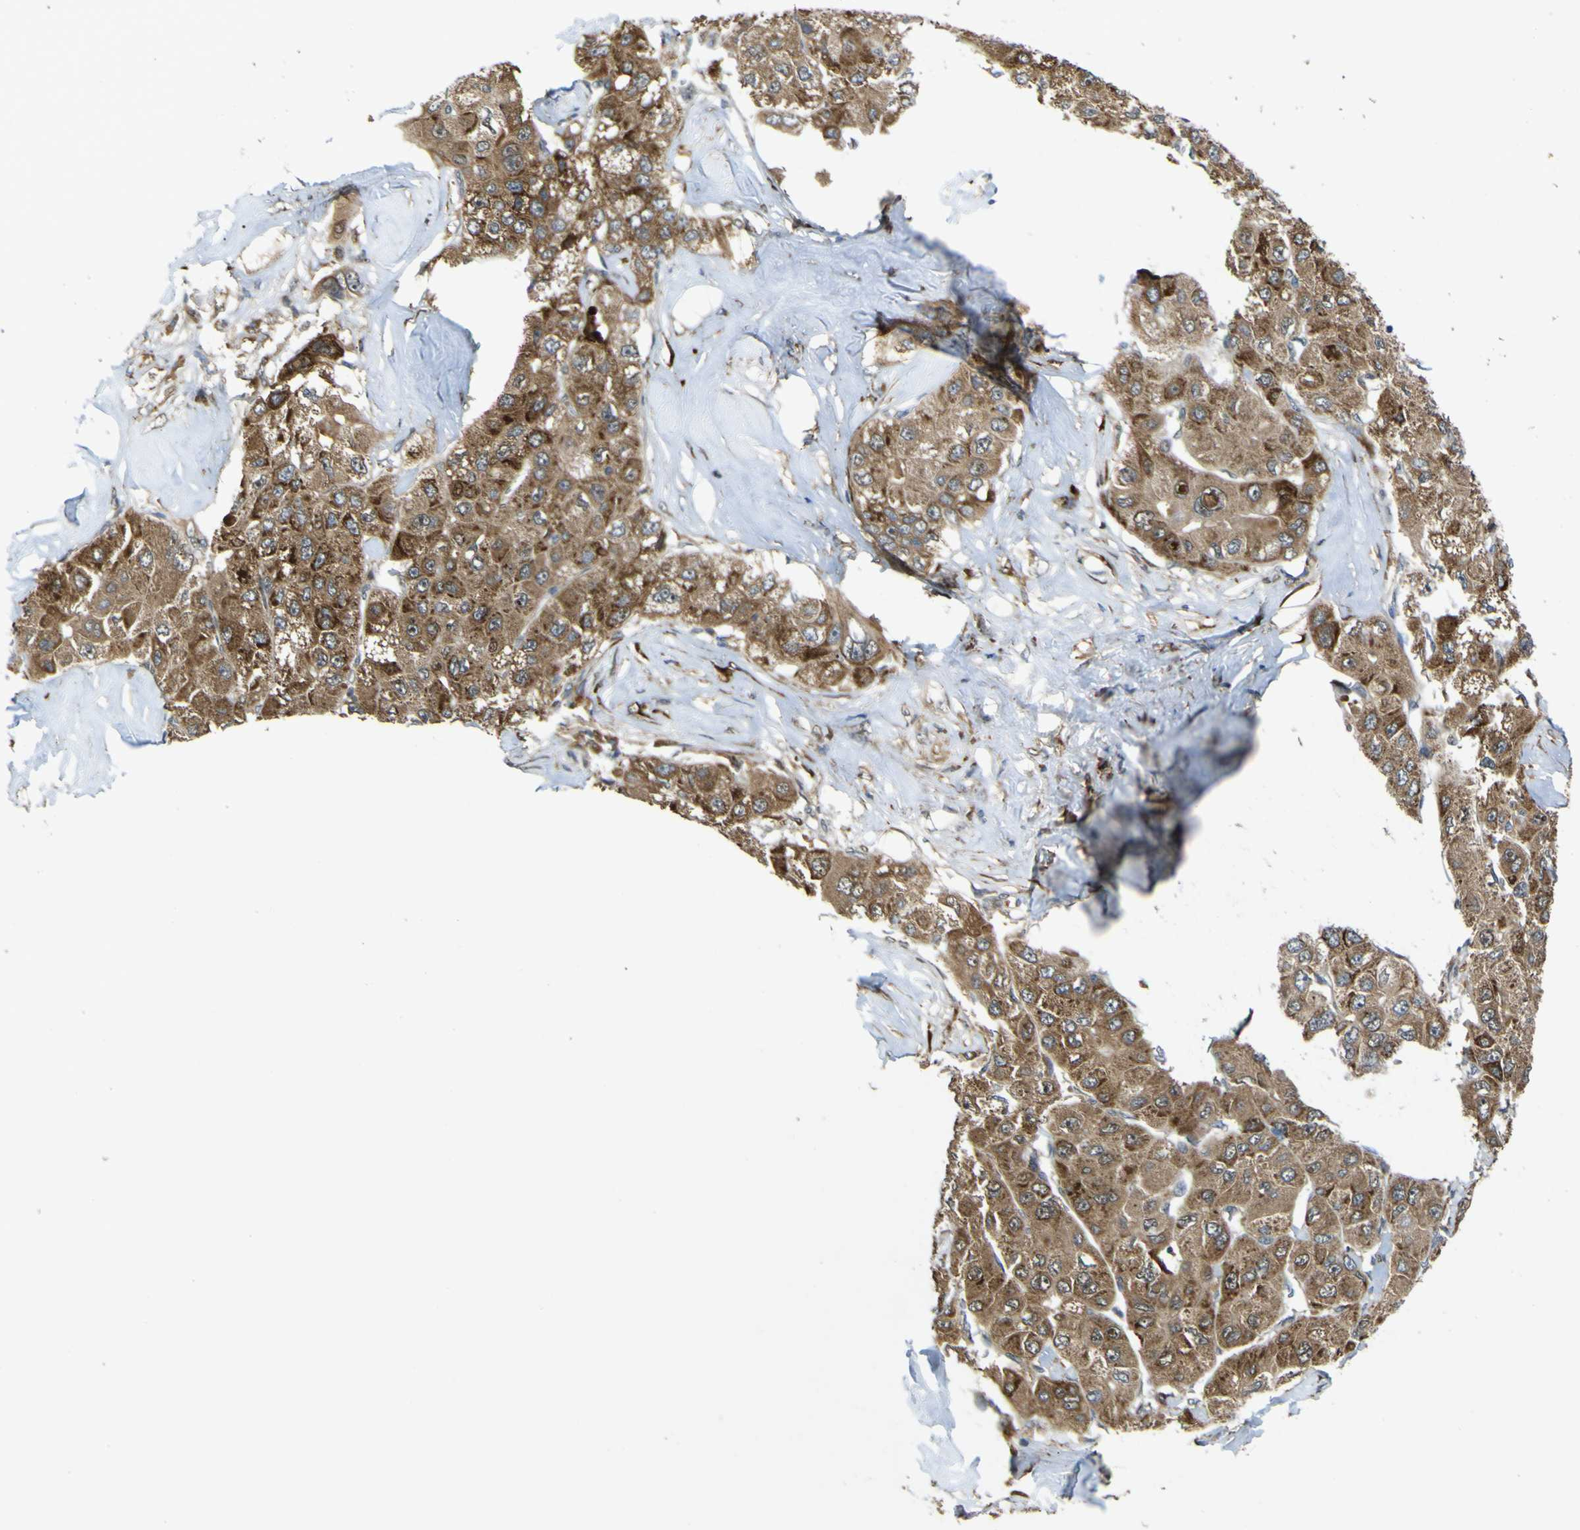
{"staining": {"intensity": "moderate", "quantity": ">75%", "location": "cytoplasmic/membranous"}, "tissue": "liver cancer", "cell_type": "Tumor cells", "image_type": "cancer", "snomed": [{"axis": "morphology", "description": "Carcinoma, Hepatocellular, NOS"}, {"axis": "topography", "description": "Liver"}], "caption": "The image exhibits a brown stain indicating the presence of a protein in the cytoplasmic/membranous of tumor cells in hepatocellular carcinoma (liver).", "gene": "LBHD1", "patient": {"sex": "male", "age": 80}}